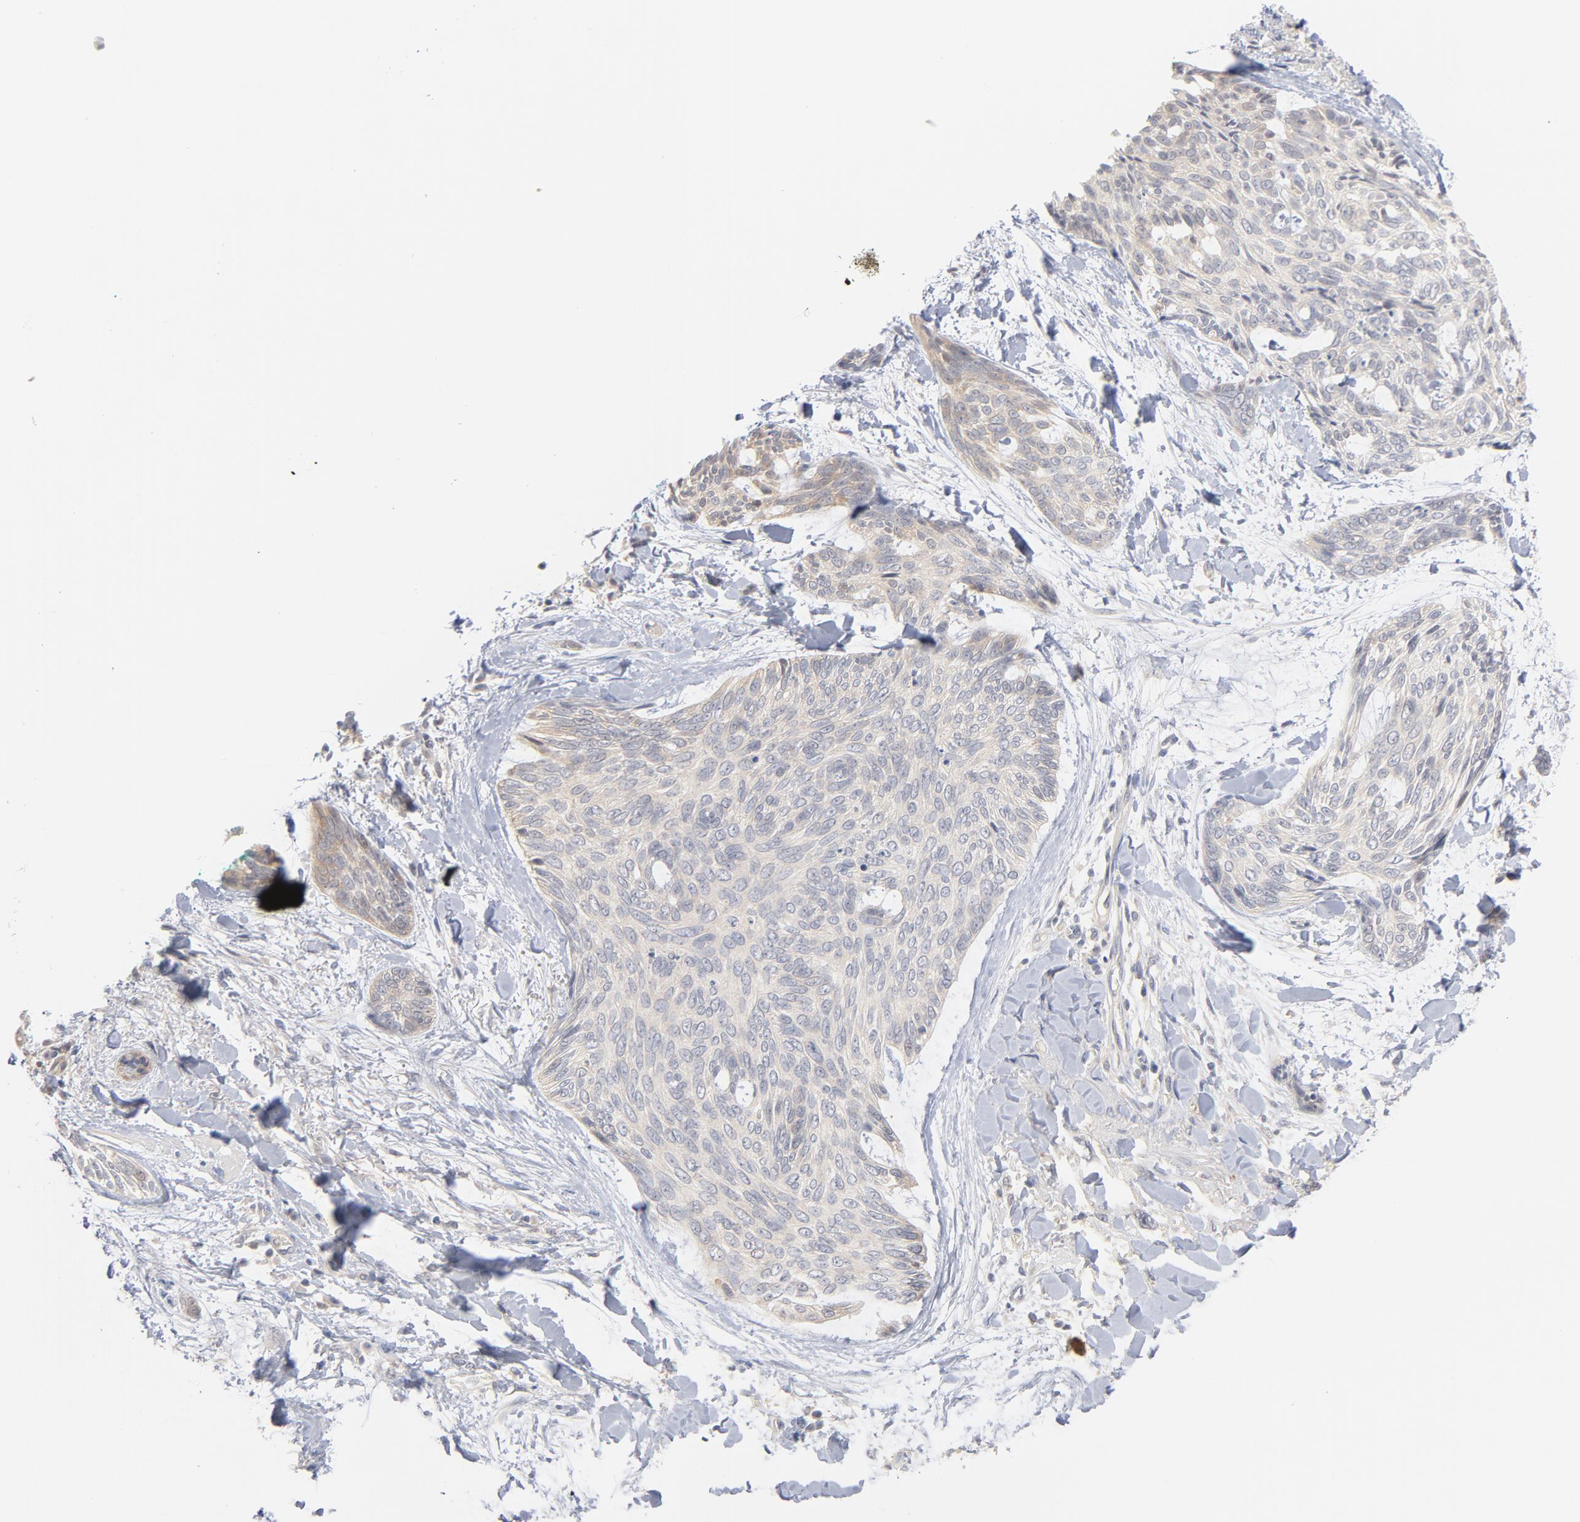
{"staining": {"intensity": "negative", "quantity": "none", "location": "none"}, "tissue": "skin cancer", "cell_type": "Tumor cells", "image_type": "cancer", "snomed": [{"axis": "morphology", "description": "Normal tissue, NOS"}, {"axis": "morphology", "description": "Basal cell carcinoma"}, {"axis": "topography", "description": "Skin"}], "caption": "This is an immunohistochemistry (IHC) photomicrograph of basal cell carcinoma (skin). There is no staining in tumor cells.", "gene": "UBL4A", "patient": {"sex": "female", "age": 71}}